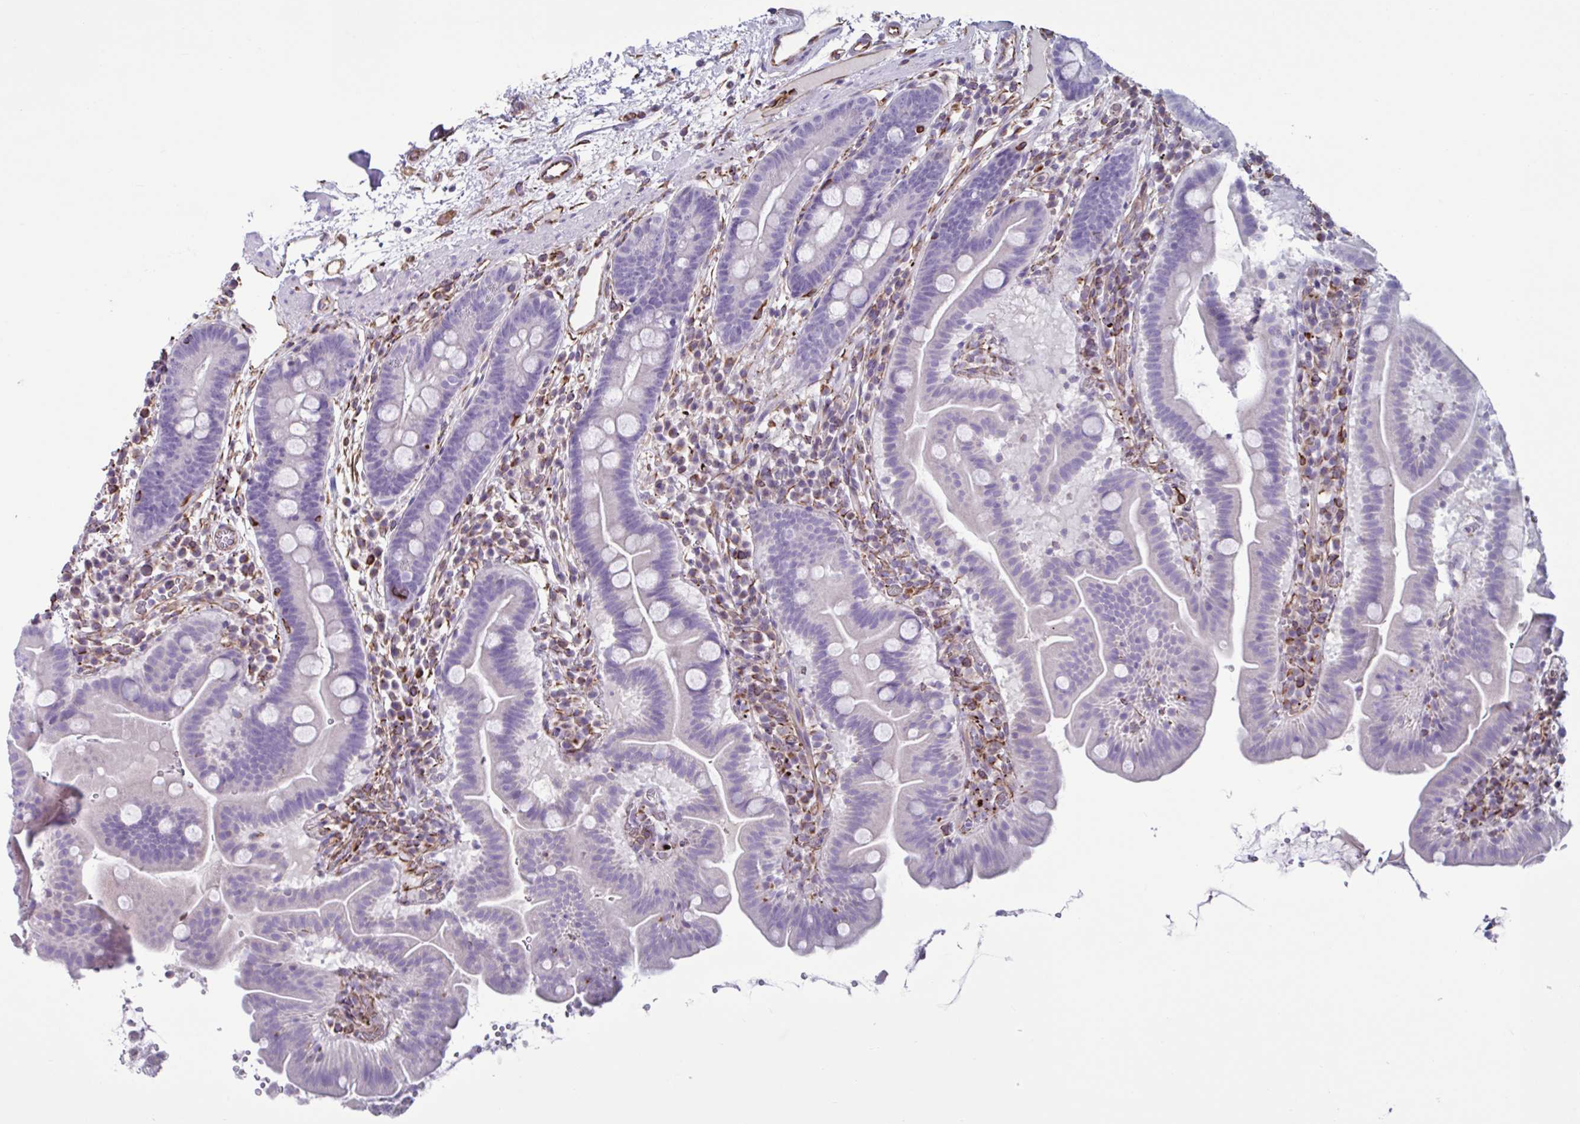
{"staining": {"intensity": "negative", "quantity": "none", "location": "none"}, "tissue": "small intestine", "cell_type": "Glandular cells", "image_type": "normal", "snomed": [{"axis": "morphology", "description": "Normal tissue, NOS"}, {"axis": "topography", "description": "Small intestine"}], "caption": "High power microscopy histopathology image of an IHC micrograph of benign small intestine, revealing no significant expression in glandular cells.", "gene": "TMEM86B", "patient": {"sex": "male", "age": 26}}